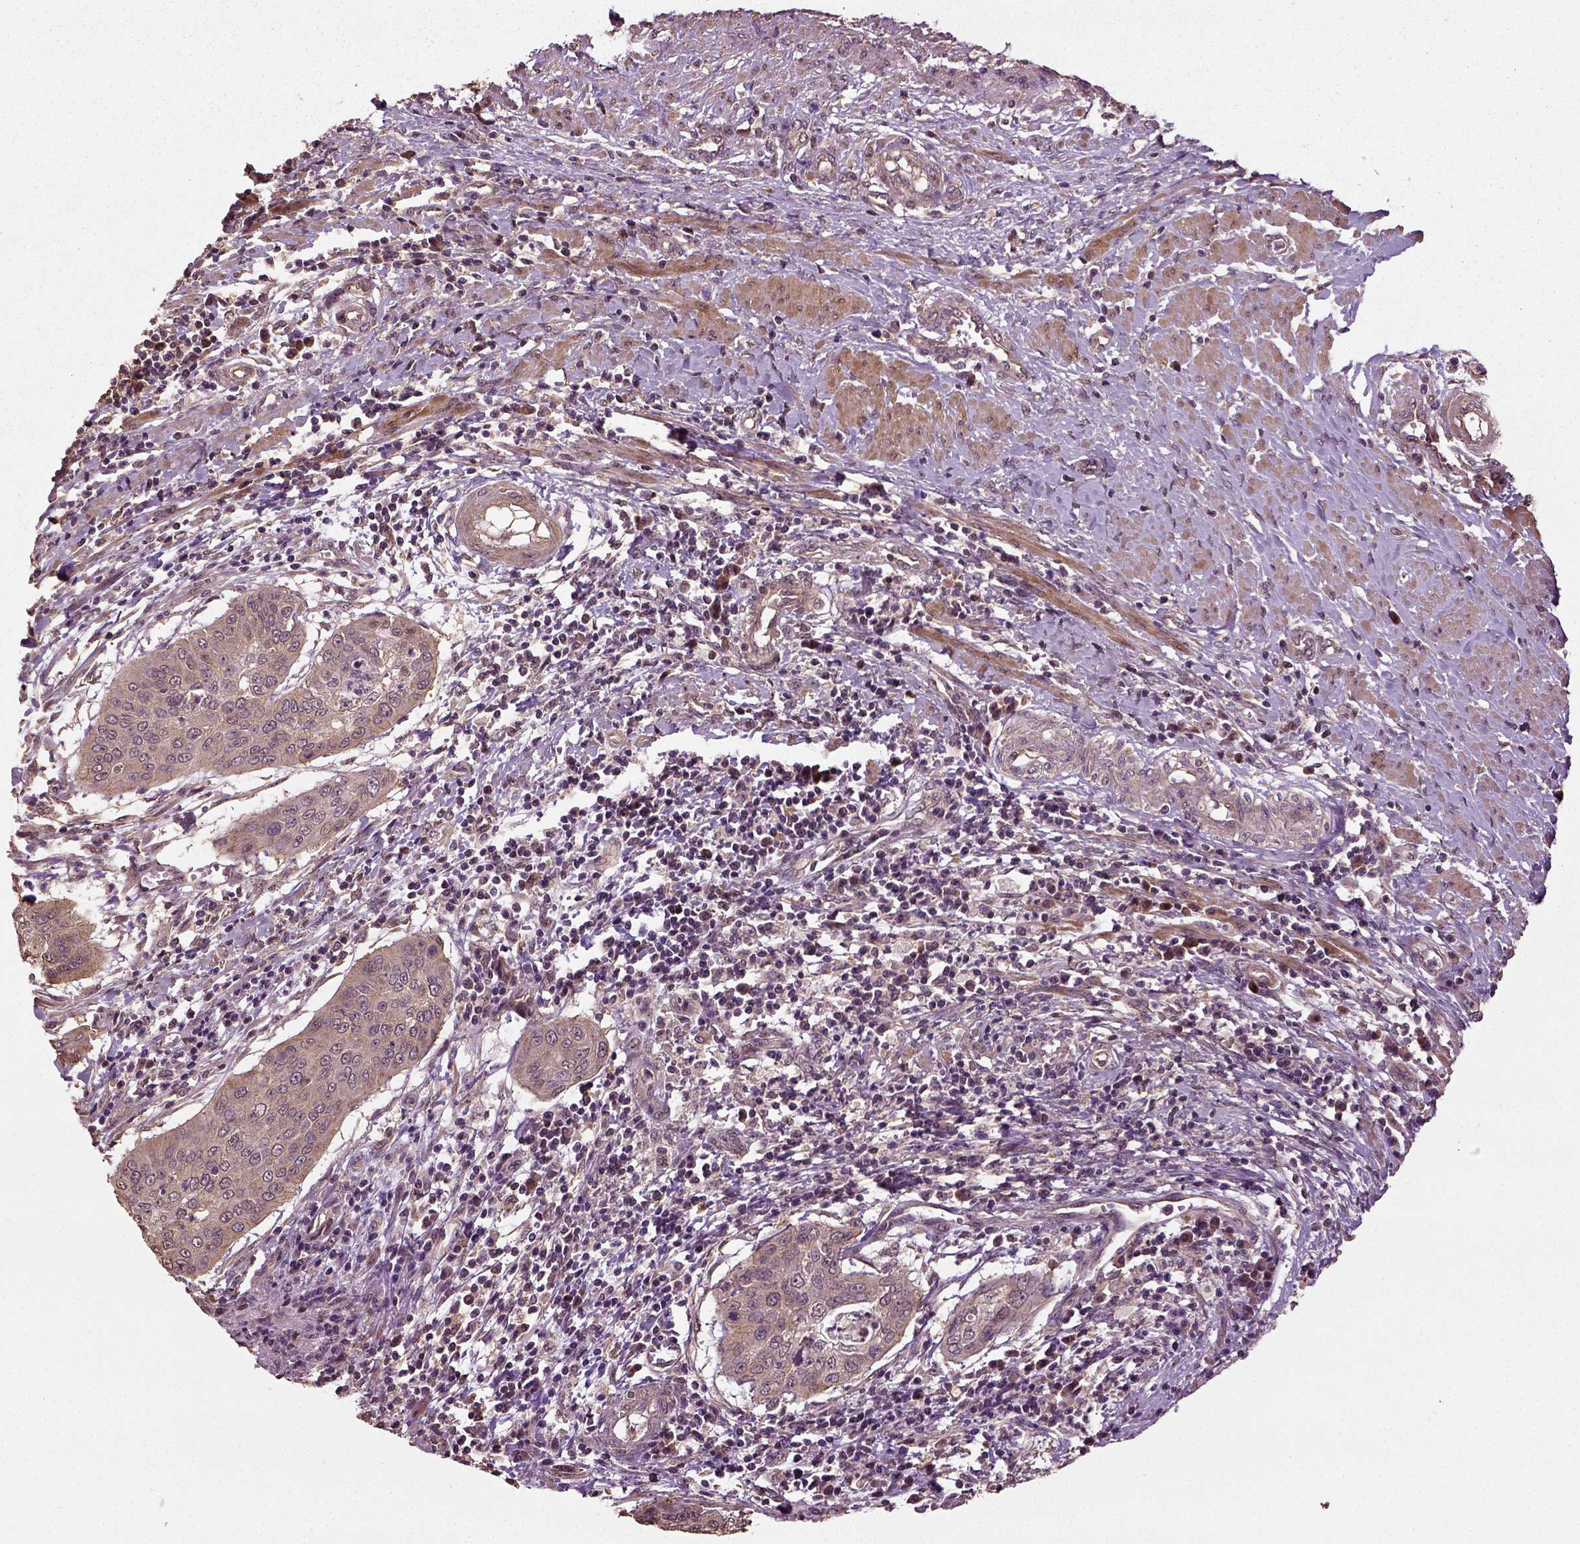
{"staining": {"intensity": "weak", "quantity": ">75%", "location": "cytoplasmic/membranous"}, "tissue": "cervical cancer", "cell_type": "Tumor cells", "image_type": "cancer", "snomed": [{"axis": "morphology", "description": "Squamous cell carcinoma, NOS"}, {"axis": "topography", "description": "Cervix"}], "caption": "Cervical squamous cell carcinoma was stained to show a protein in brown. There is low levels of weak cytoplasmic/membranous positivity in about >75% of tumor cells.", "gene": "ERV3-1", "patient": {"sex": "female", "age": 39}}